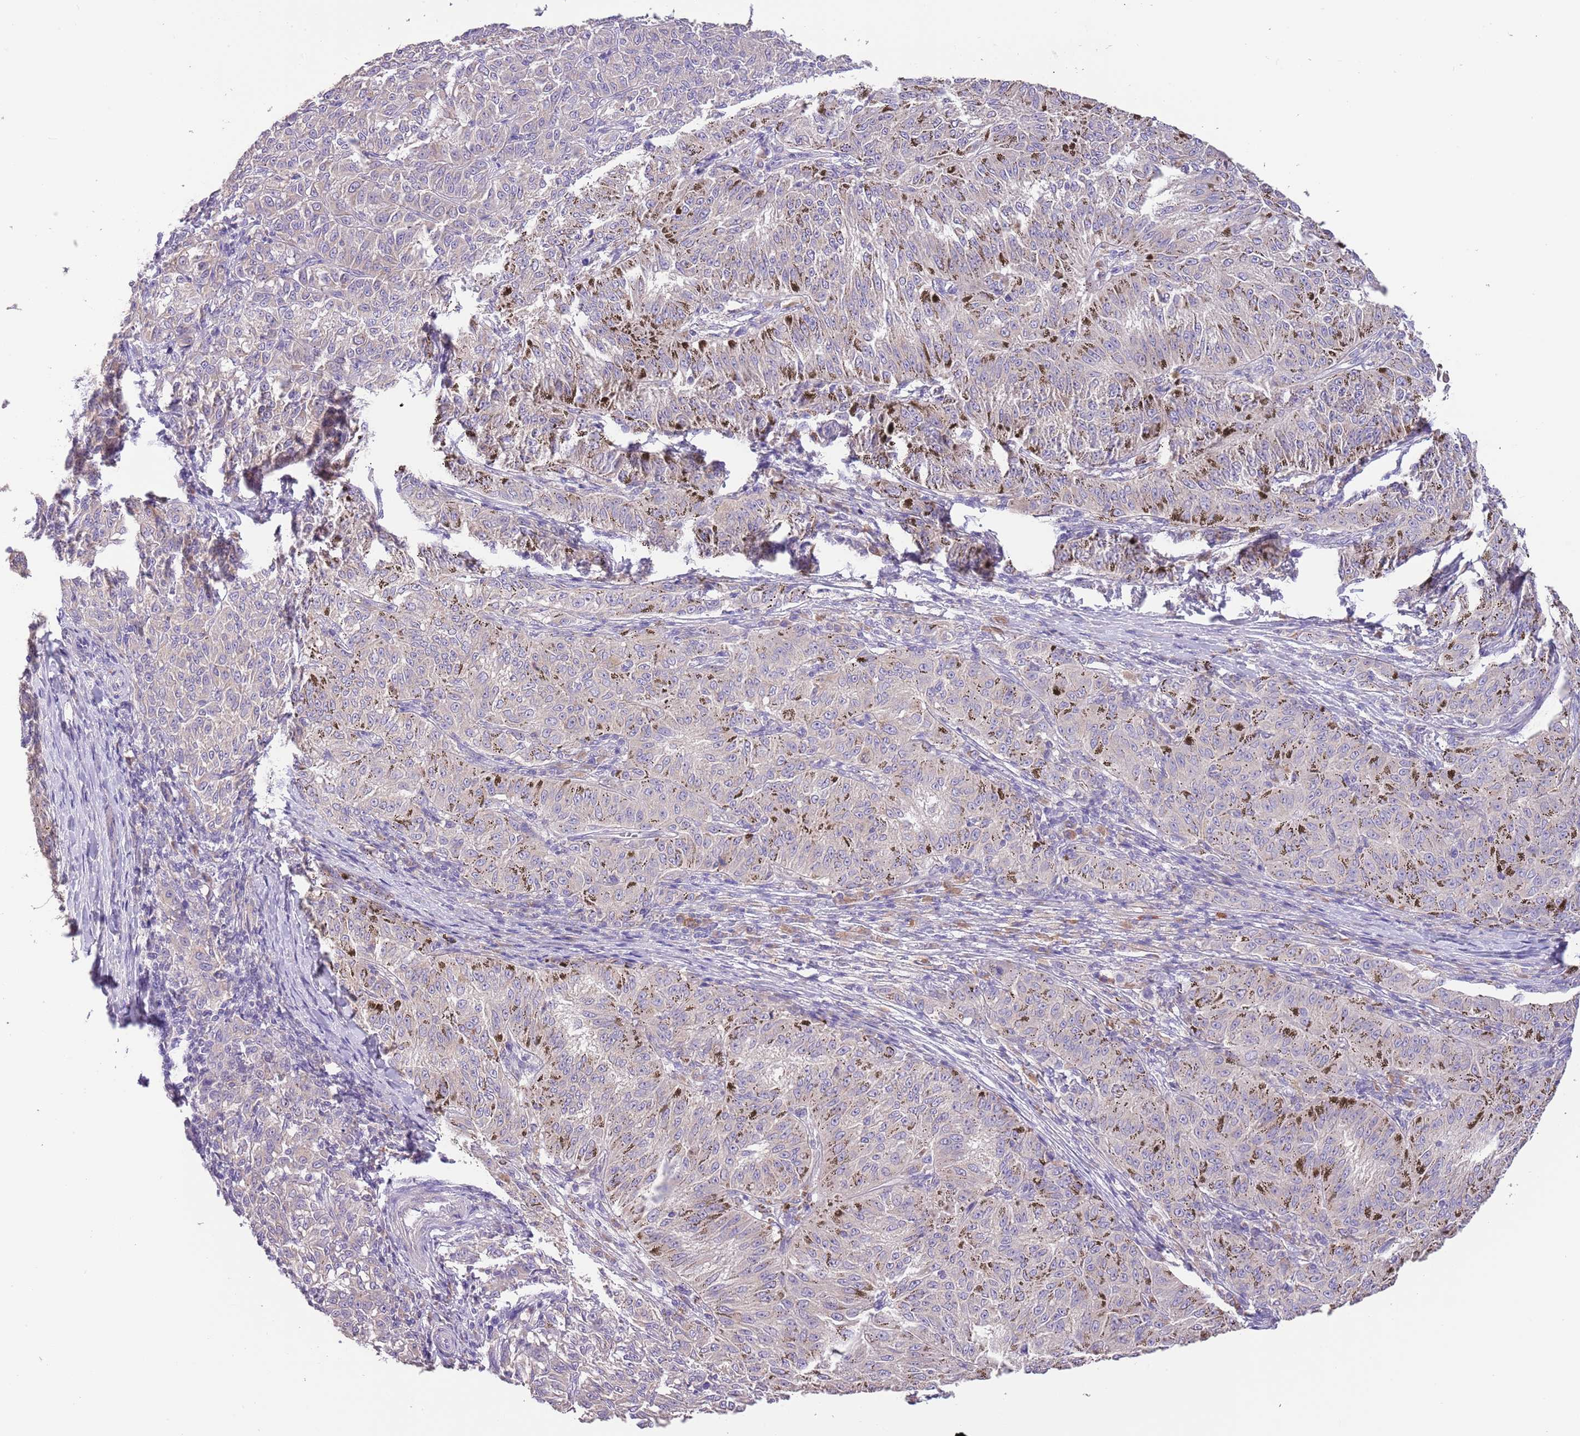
{"staining": {"intensity": "negative", "quantity": "none", "location": "none"}, "tissue": "melanoma", "cell_type": "Tumor cells", "image_type": "cancer", "snomed": [{"axis": "morphology", "description": "Malignant melanoma, NOS"}, {"axis": "topography", "description": "Skin"}], "caption": "The immunohistochemistry (IHC) micrograph has no significant positivity in tumor cells of melanoma tissue. (DAB IHC, high magnification).", "gene": "ZNF658", "patient": {"sex": "female", "age": 72}}